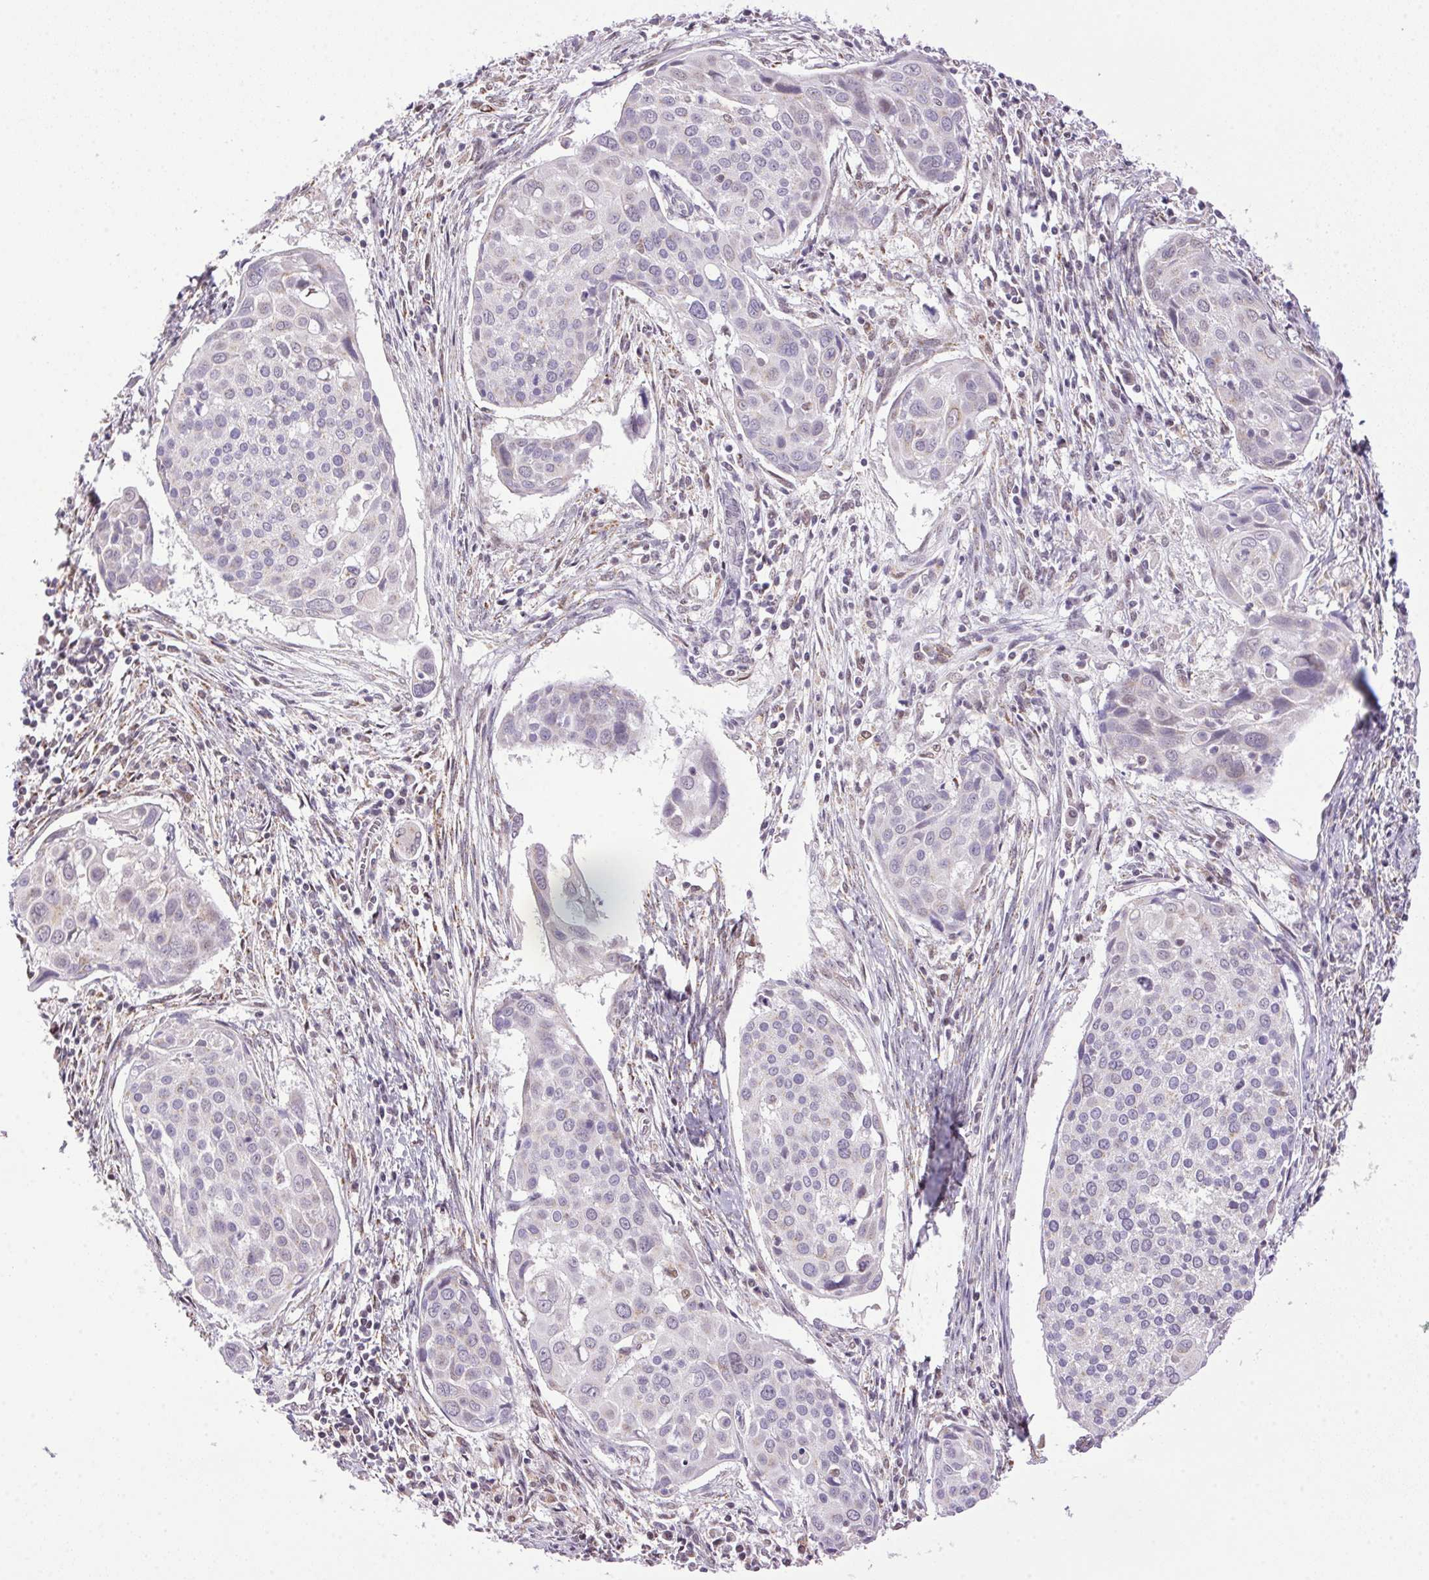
{"staining": {"intensity": "negative", "quantity": "none", "location": "none"}, "tissue": "cervical cancer", "cell_type": "Tumor cells", "image_type": "cancer", "snomed": [{"axis": "morphology", "description": "Squamous cell carcinoma, NOS"}, {"axis": "topography", "description": "Cervix"}], "caption": "IHC of cervical cancer (squamous cell carcinoma) demonstrates no expression in tumor cells.", "gene": "AKR1E2", "patient": {"sex": "female", "age": 39}}